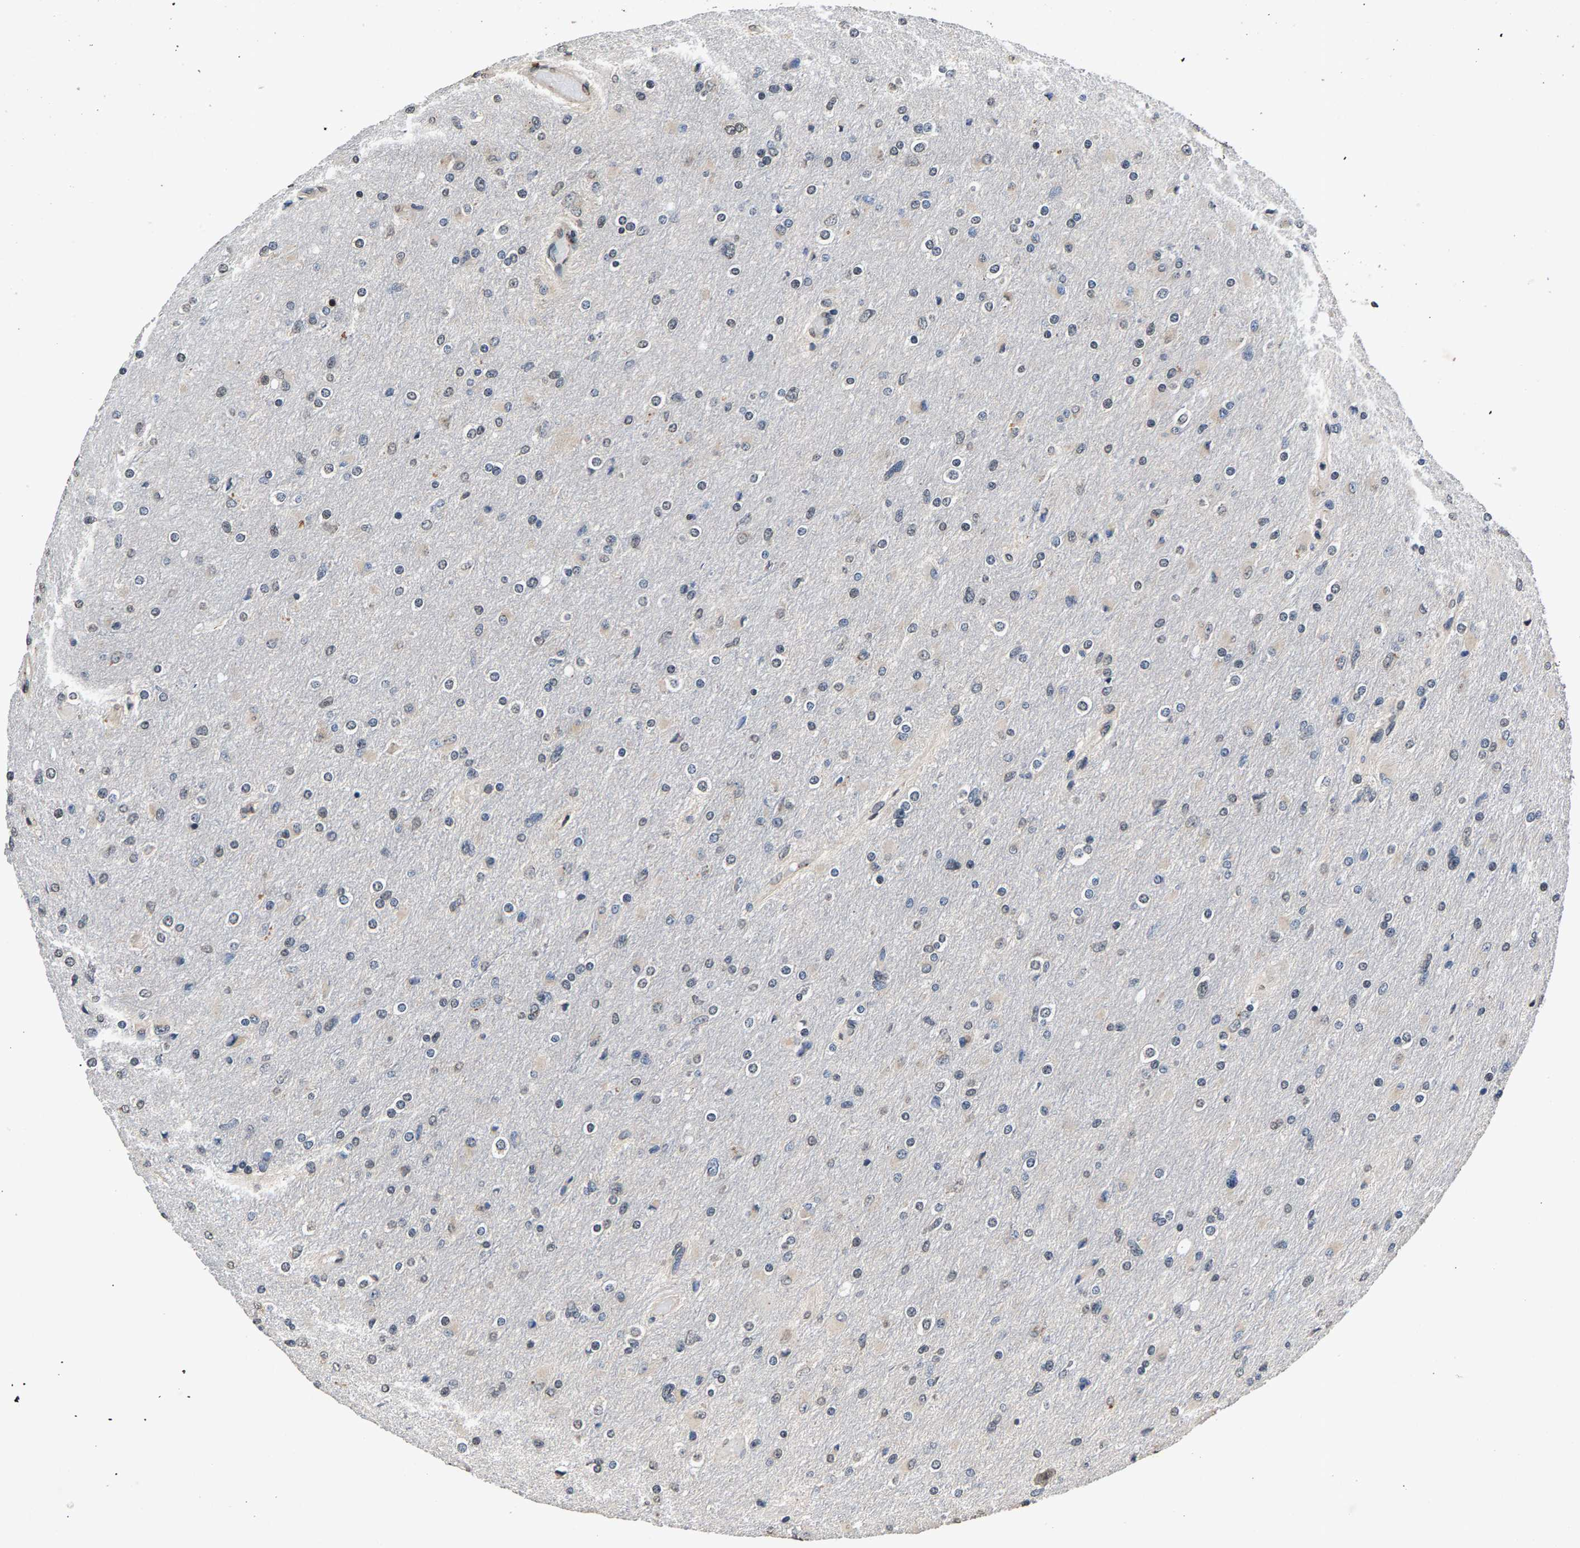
{"staining": {"intensity": "negative", "quantity": "none", "location": "none"}, "tissue": "glioma", "cell_type": "Tumor cells", "image_type": "cancer", "snomed": [{"axis": "morphology", "description": "Glioma, malignant, High grade"}, {"axis": "topography", "description": "Cerebral cortex"}], "caption": "Tumor cells show no significant staining in malignant glioma (high-grade).", "gene": "RBM33", "patient": {"sex": "female", "age": 36}}